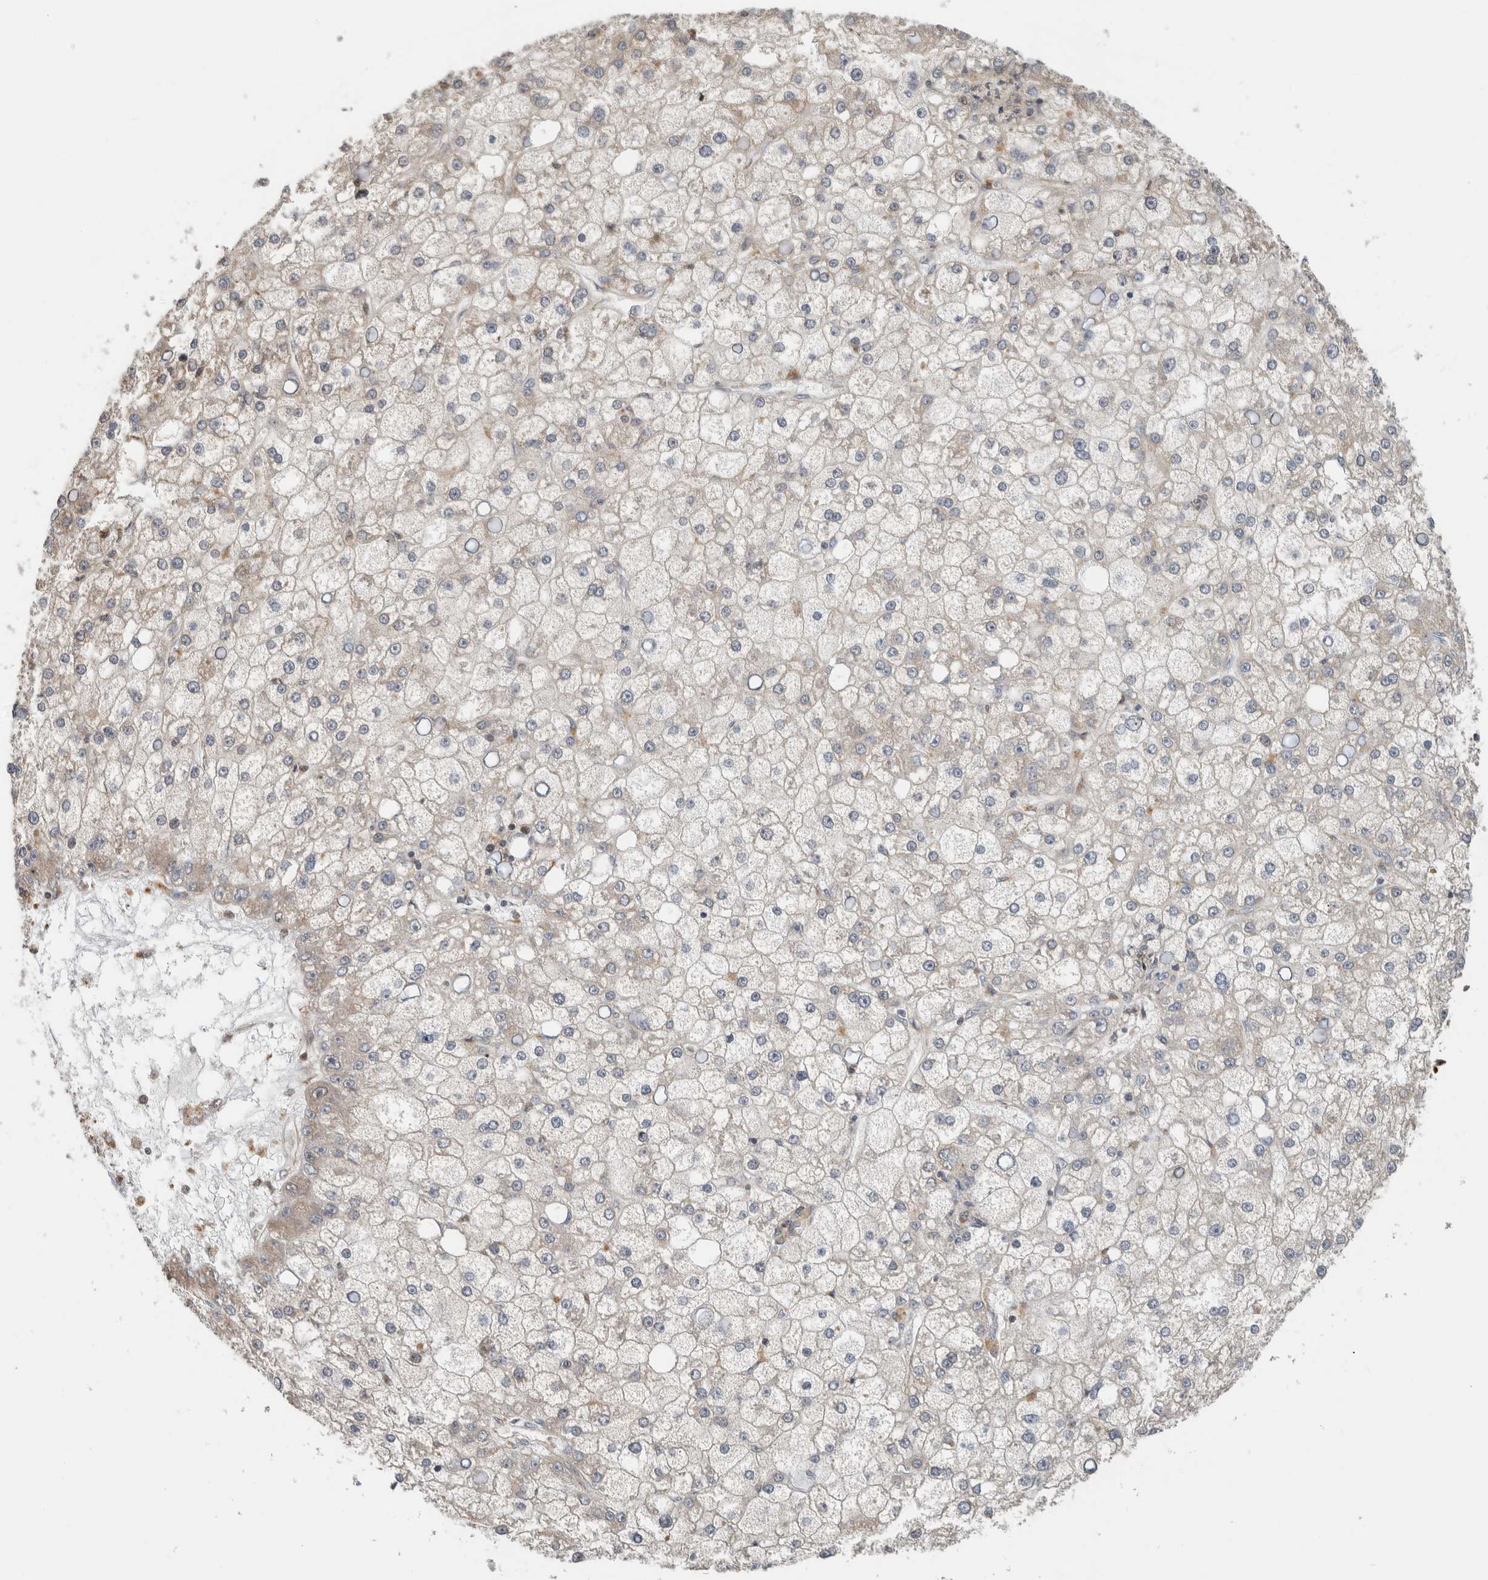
{"staining": {"intensity": "negative", "quantity": "none", "location": "none"}, "tissue": "liver cancer", "cell_type": "Tumor cells", "image_type": "cancer", "snomed": [{"axis": "morphology", "description": "Carcinoma, Hepatocellular, NOS"}, {"axis": "topography", "description": "Liver"}], "caption": "IHC micrograph of neoplastic tissue: liver hepatocellular carcinoma stained with DAB (3,3'-diaminobenzidine) reveals no significant protein positivity in tumor cells.", "gene": "GINS4", "patient": {"sex": "male", "age": 67}}